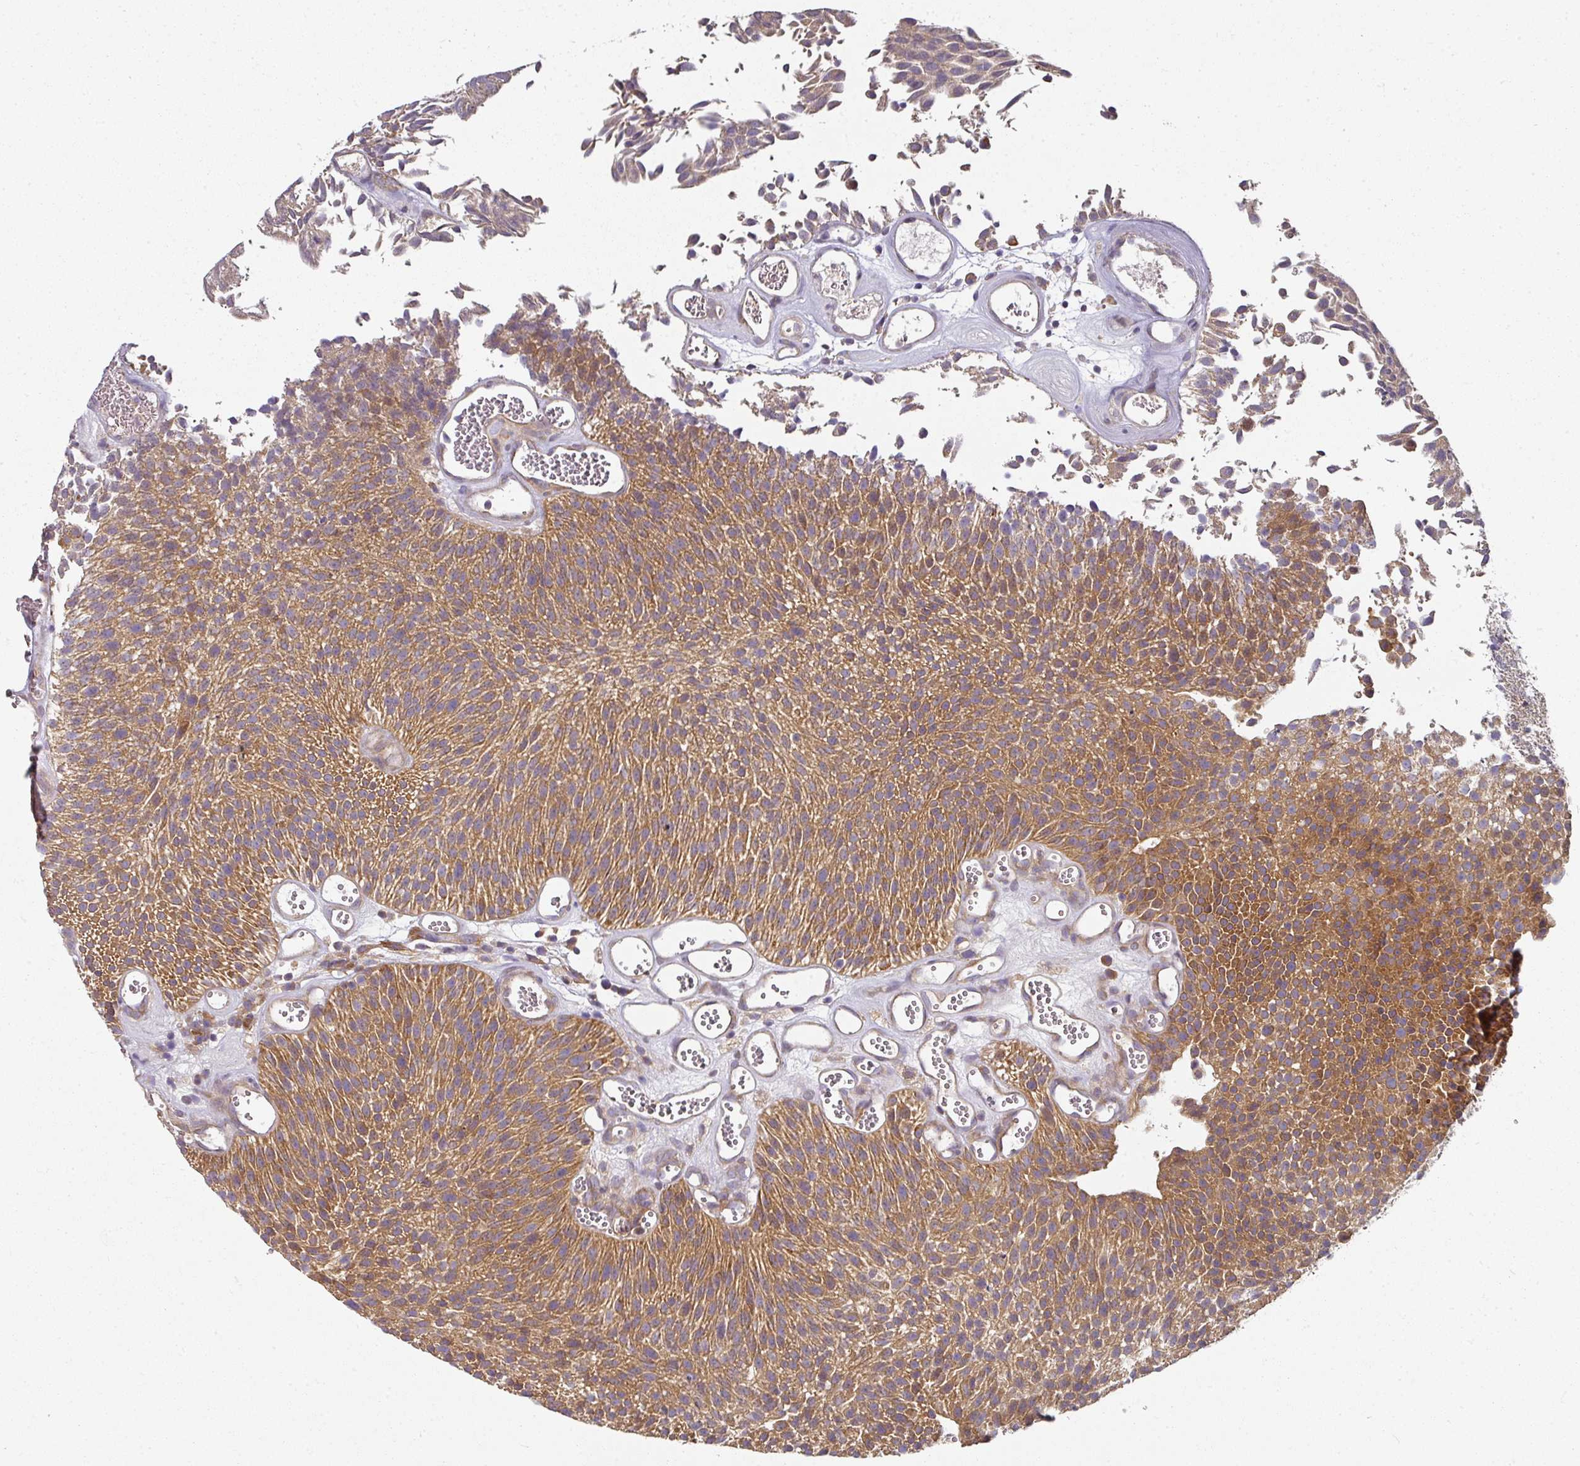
{"staining": {"intensity": "moderate", "quantity": ">75%", "location": "cytoplasmic/membranous"}, "tissue": "urothelial cancer", "cell_type": "Tumor cells", "image_type": "cancer", "snomed": [{"axis": "morphology", "description": "Urothelial carcinoma, Low grade"}, {"axis": "topography", "description": "Urinary bladder"}], "caption": "Low-grade urothelial carcinoma was stained to show a protein in brown. There is medium levels of moderate cytoplasmic/membranous staining in about >75% of tumor cells.", "gene": "MAP2K2", "patient": {"sex": "female", "age": 79}}